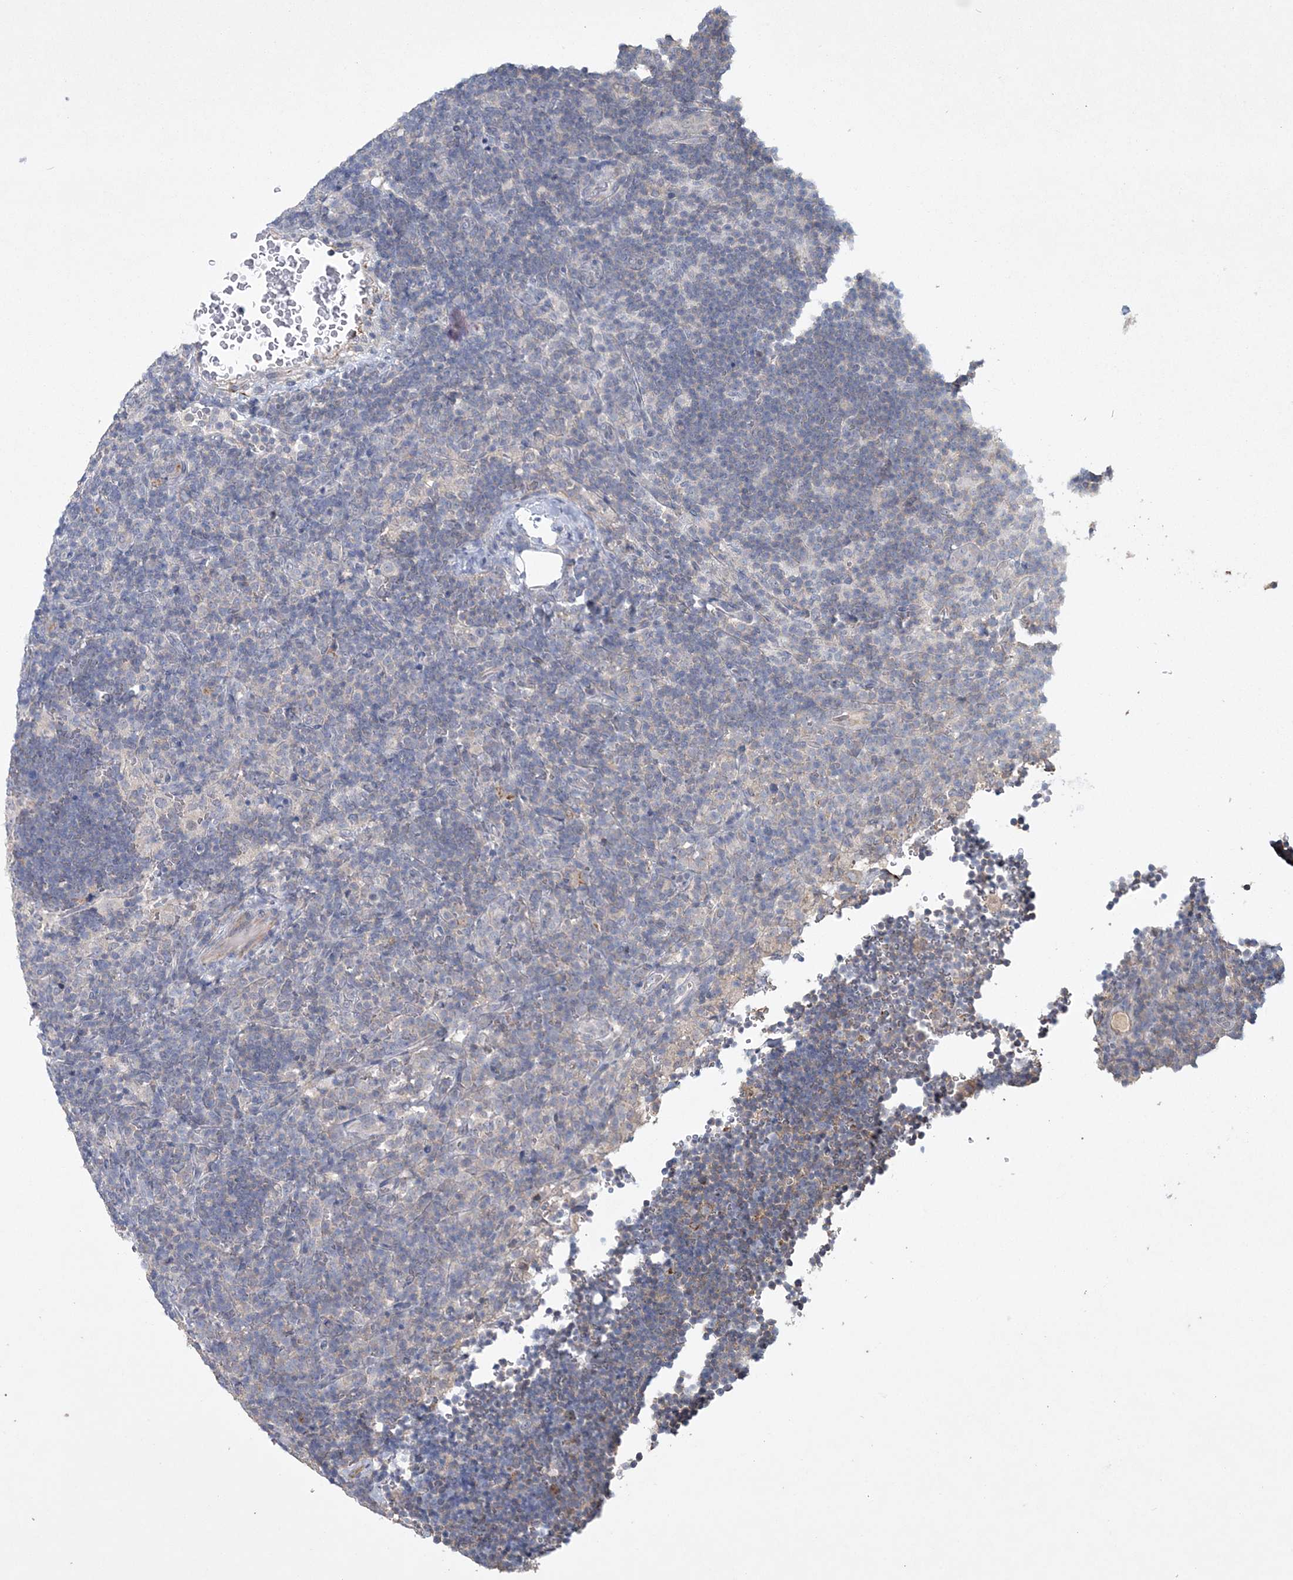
{"staining": {"intensity": "negative", "quantity": "none", "location": "none"}, "tissue": "lymphoma", "cell_type": "Tumor cells", "image_type": "cancer", "snomed": [{"axis": "morphology", "description": "Hodgkin's disease, NOS"}, {"axis": "topography", "description": "Lymph node"}], "caption": "Immunohistochemical staining of human Hodgkin's disease exhibits no significant expression in tumor cells.", "gene": "DPCD", "patient": {"sex": "female", "age": 57}}